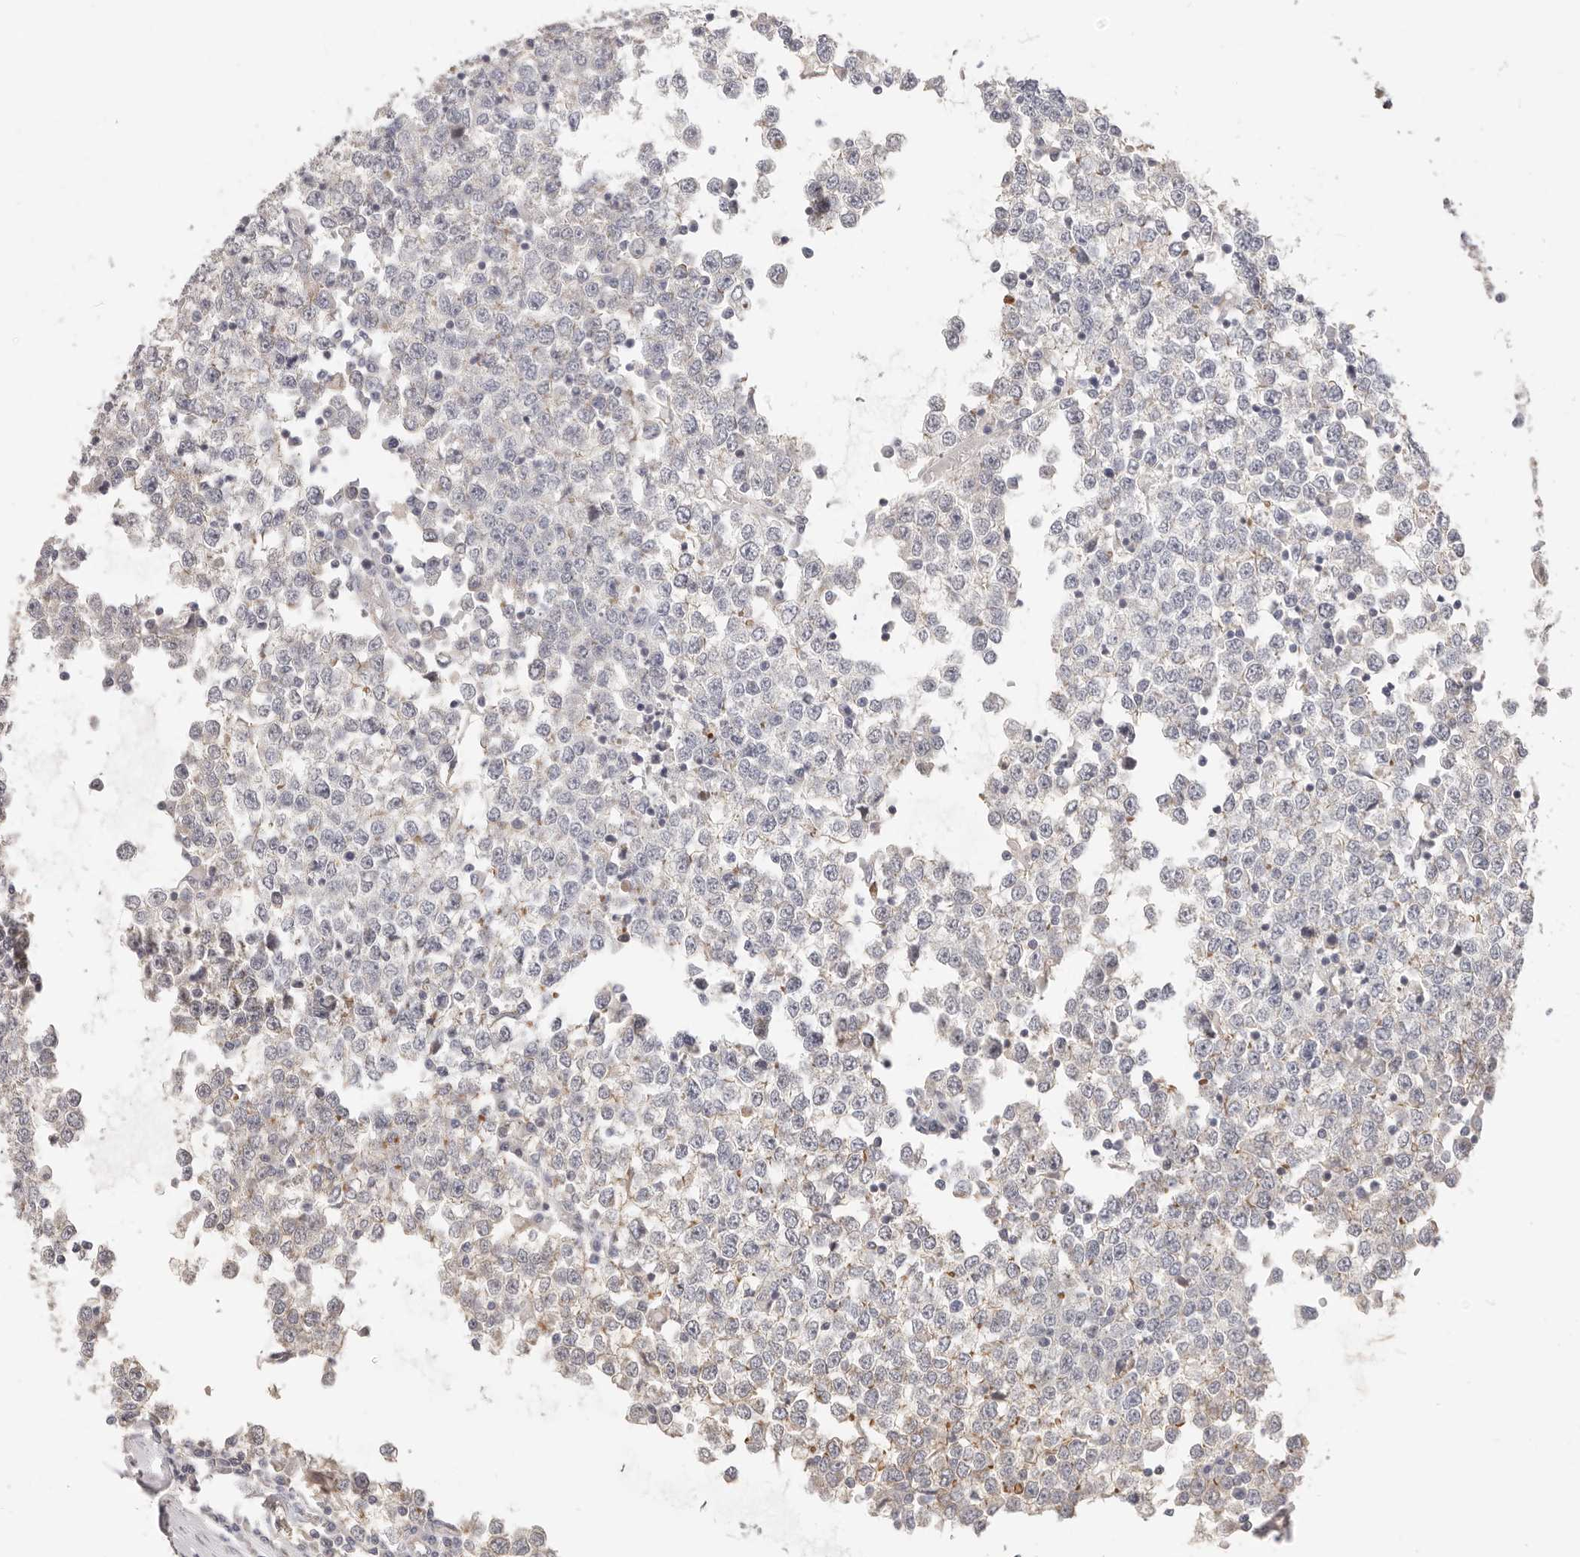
{"staining": {"intensity": "moderate", "quantity": "25%-75%", "location": "cytoplasmic/membranous"}, "tissue": "testis cancer", "cell_type": "Tumor cells", "image_type": "cancer", "snomed": [{"axis": "morphology", "description": "Seminoma, NOS"}, {"axis": "topography", "description": "Testis"}], "caption": "A photomicrograph of seminoma (testis) stained for a protein demonstrates moderate cytoplasmic/membranous brown staining in tumor cells.", "gene": "DTNBP1", "patient": {"sex": "male", "age": 65}}